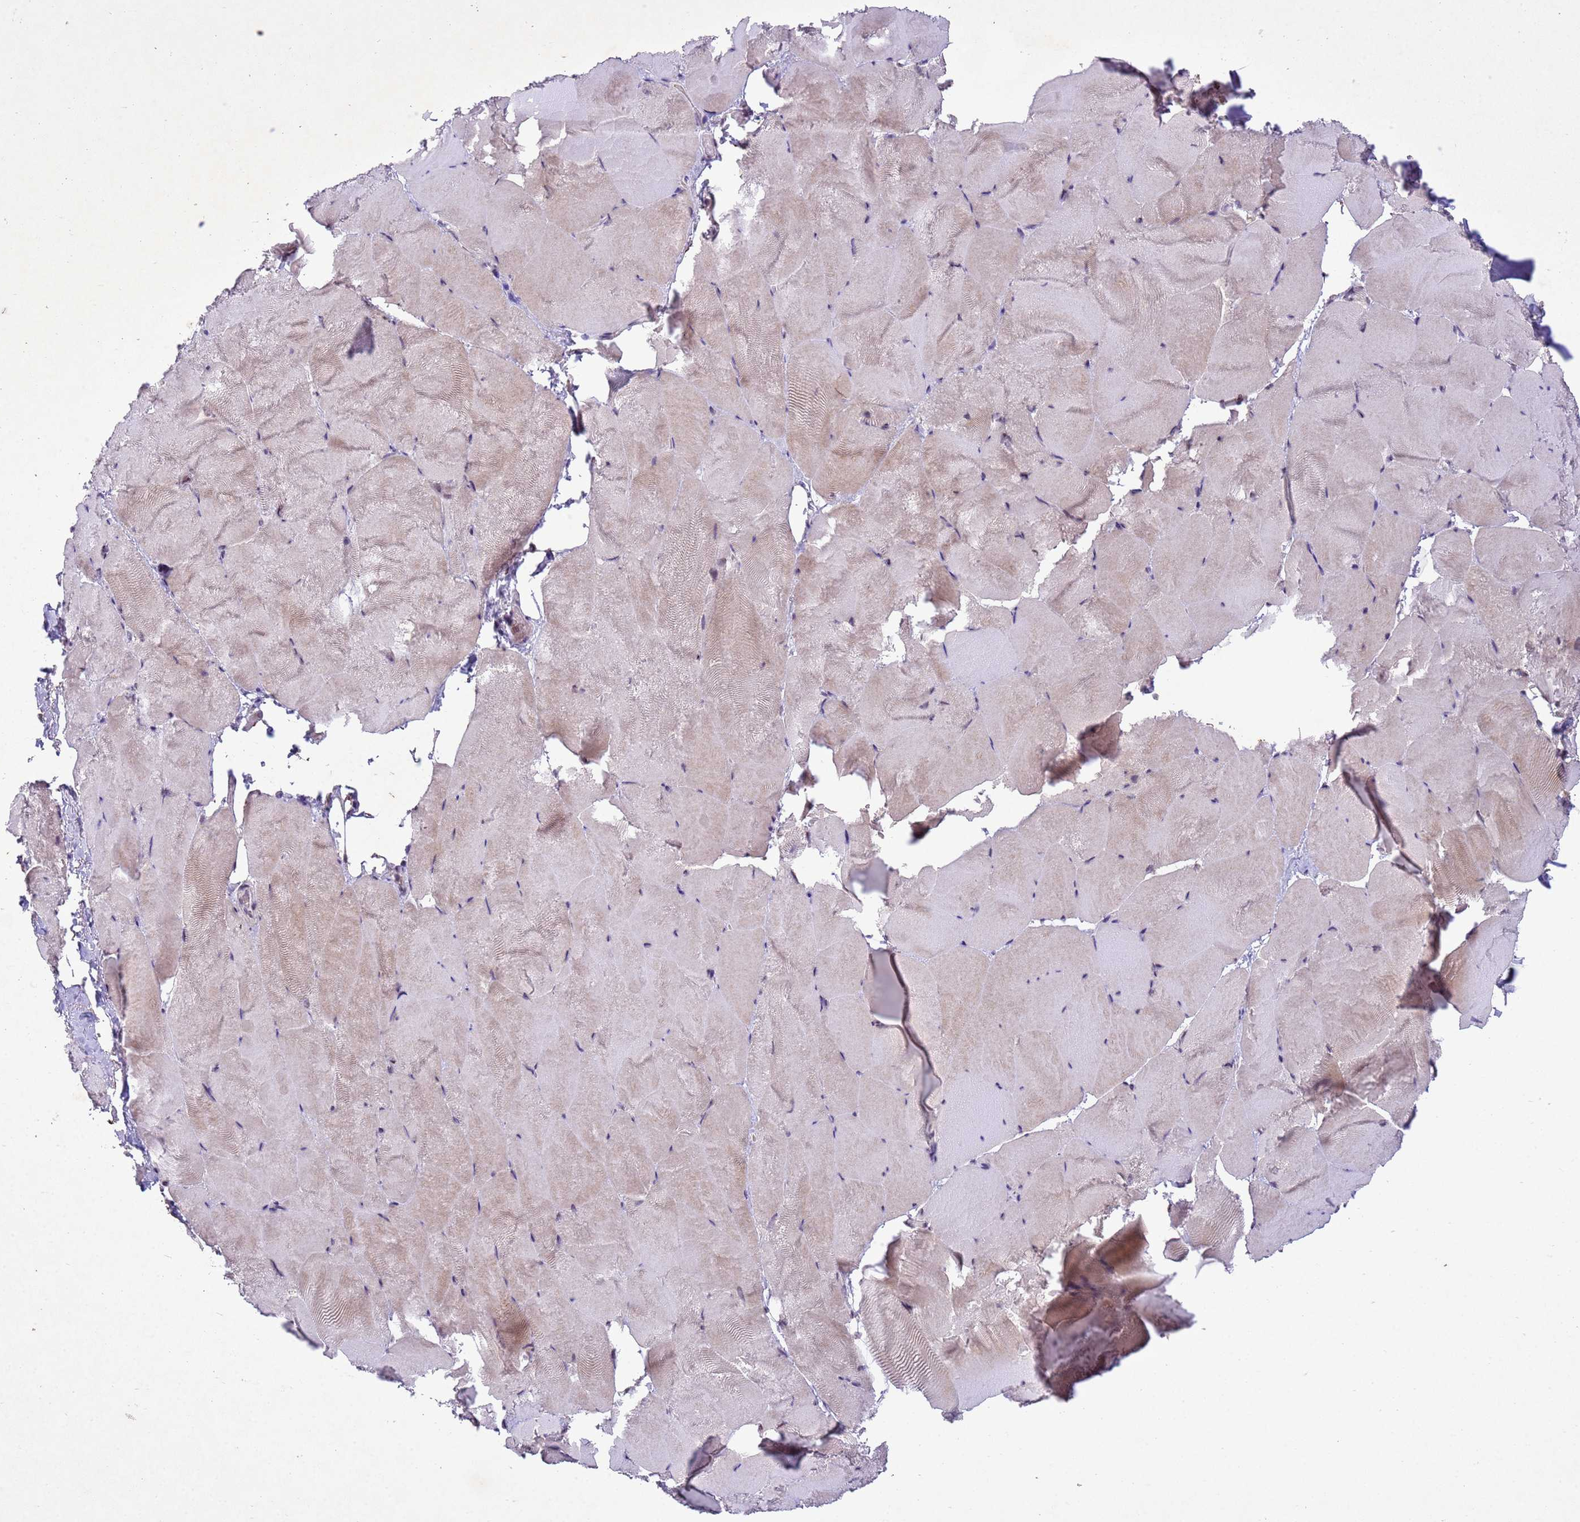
{"staining": {"intensity": "negative", "quantity": "none", "location": "none"}, "tissue": "skeletal muscle", "cell_type": "Myocytes", "image_type": "normal", "snomed": [{"axis": "morphology", "description": "Normal tissue, NOS"}, {"axis": "topography", "description": "Skeletal muscle"}], "caption": "DAB (3,3'-diaminobenzidine) immunohistochemical staining of benign skeletal muscle exhibits no significant staining in myocytes.", "gene": "NLRP11", "patient": {"sex": "female", "age": 64}}